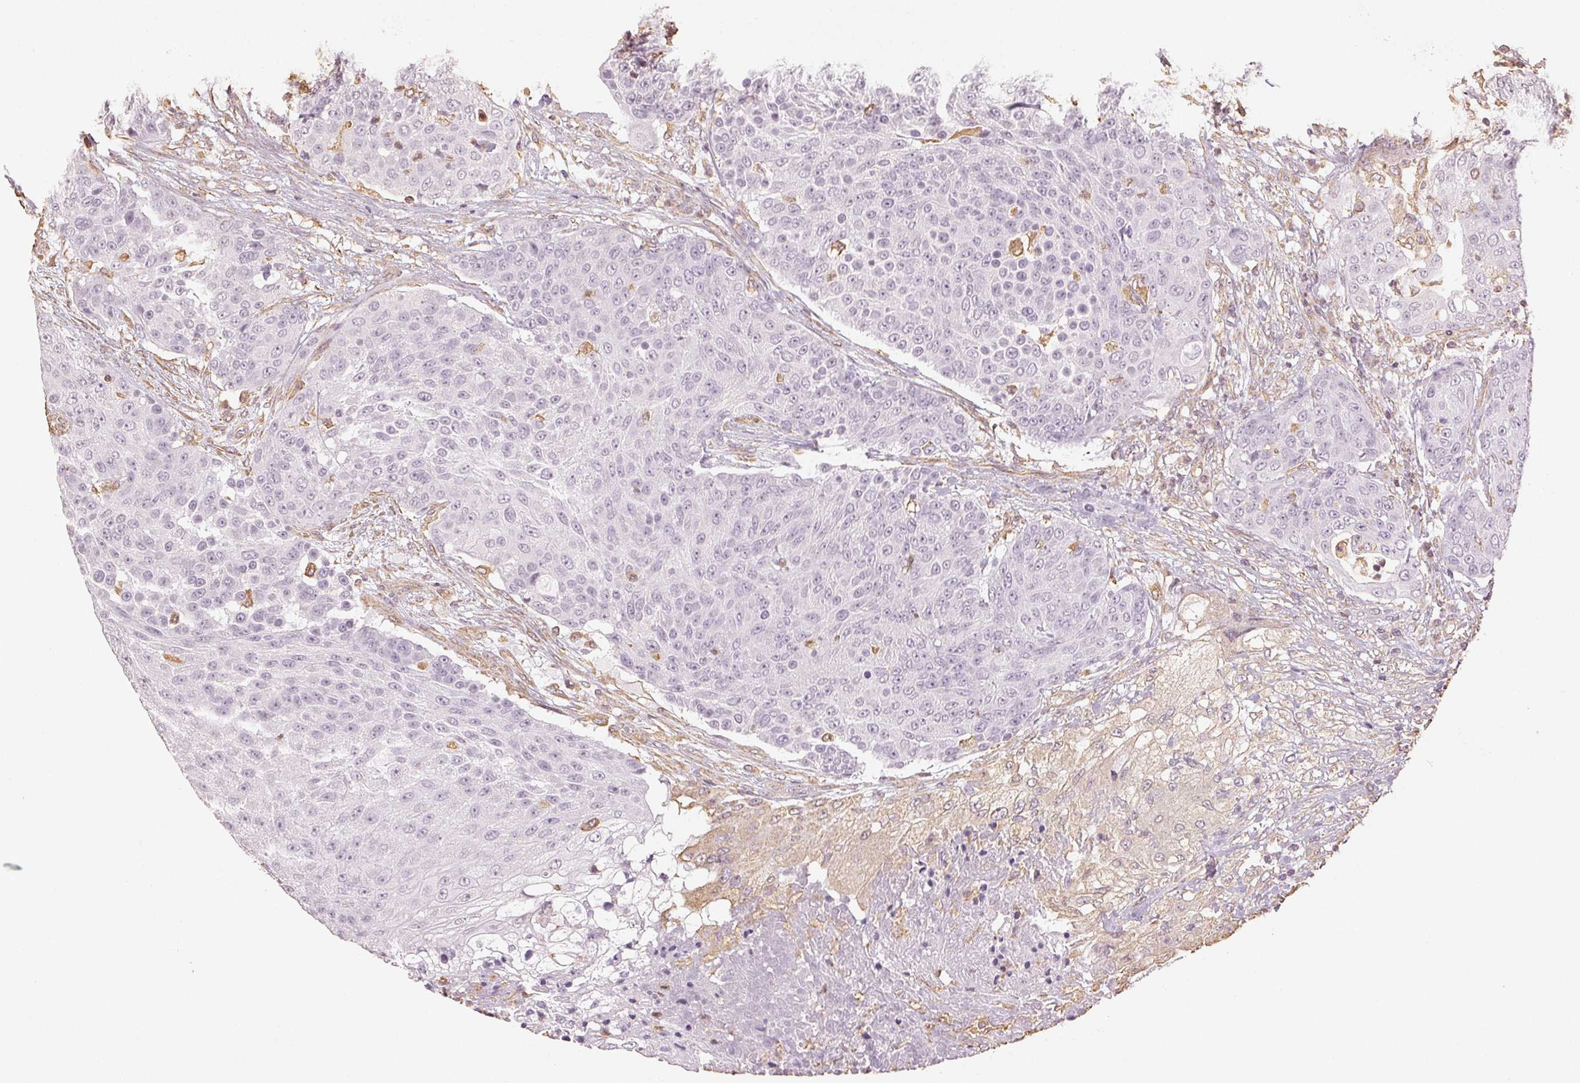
{"staining": {"intensity": "negative", "quantity": "none", "location": "none"}, "tissue": "urothelial cancer", "cell_type": "Tumor cells", "image_type": "cancer", "snomed": [{"axis": "morphology", "description": "Urothelial carcinoma, High grade"}, {"axis": "topography", "description": "Urinary bladder"}], "caption": "Immunohistochemical staining of urothelial cancer displays no significant expression in tumor cells. Brightfield microscopy of IHC stained with DAB (3,3'-diaminobenzidine) (brown) and hematoxylin (blue), captured at high magnification.", "gene": "COL7A1", "patient": {"sex": "female", "age": 63}}